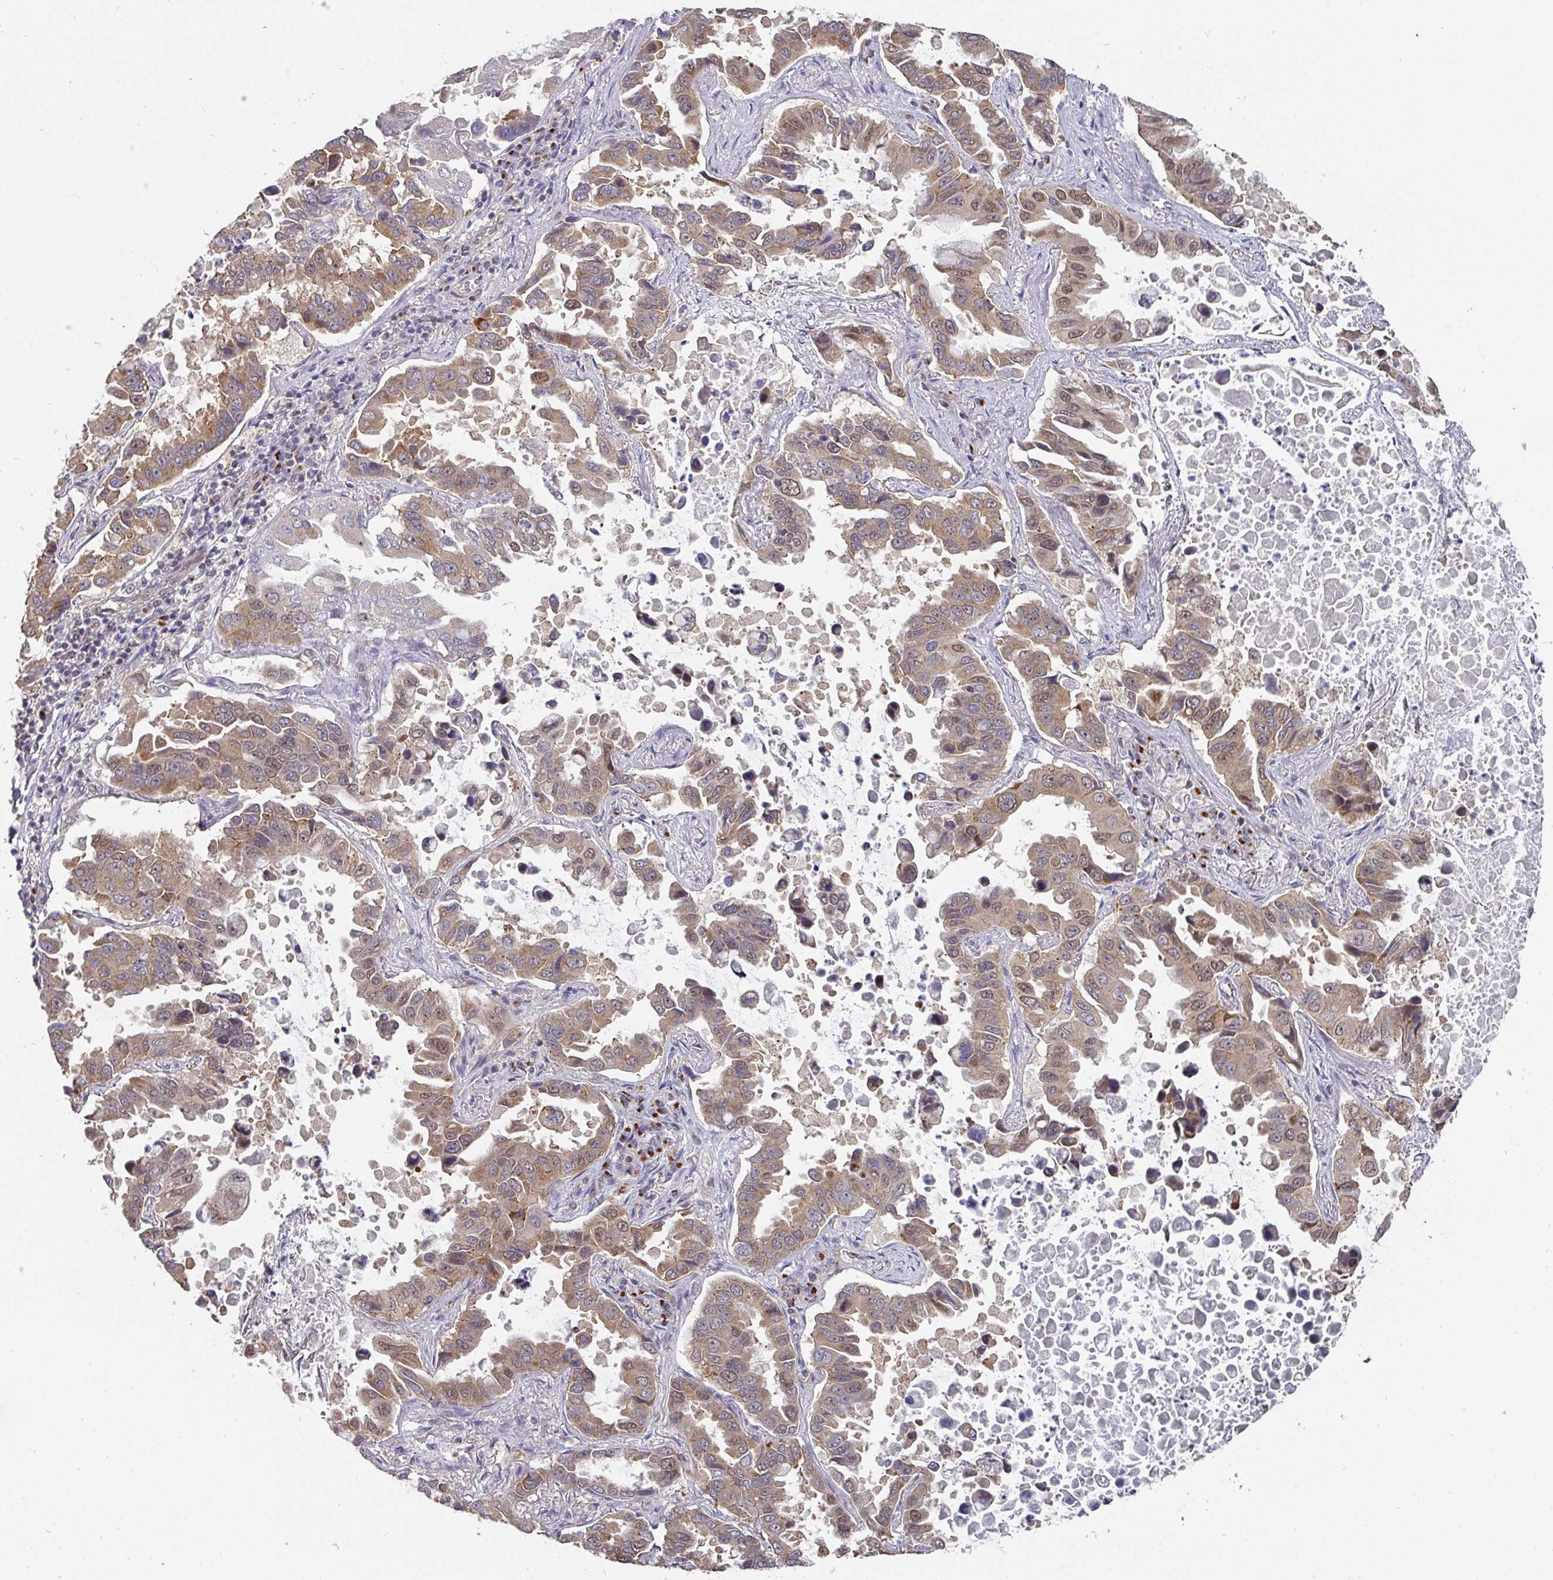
{"staining": {"intensity": "moderate", "quantity": "25%-75%", "location": "cytoplasmic/membranous,nuclear"}, "tissue": "lung cancer", "cell_type": "Tumor cells", "image_type": "cancer", "snomed": [{"axis": "morphology", "description": "Adenocarcinoma, NOS"}, {"axis": "topography", "description": "Lung"}], "caption": "Lung adenocarcinoma tissue shows moderate cytoplasmic/membranous and nuclear staining in approximately 25%-75% of tumor cells, visualized by immunohistochemistry.", "gene": "C18orf25", "patient": {"sex": "male", "age": 64}}